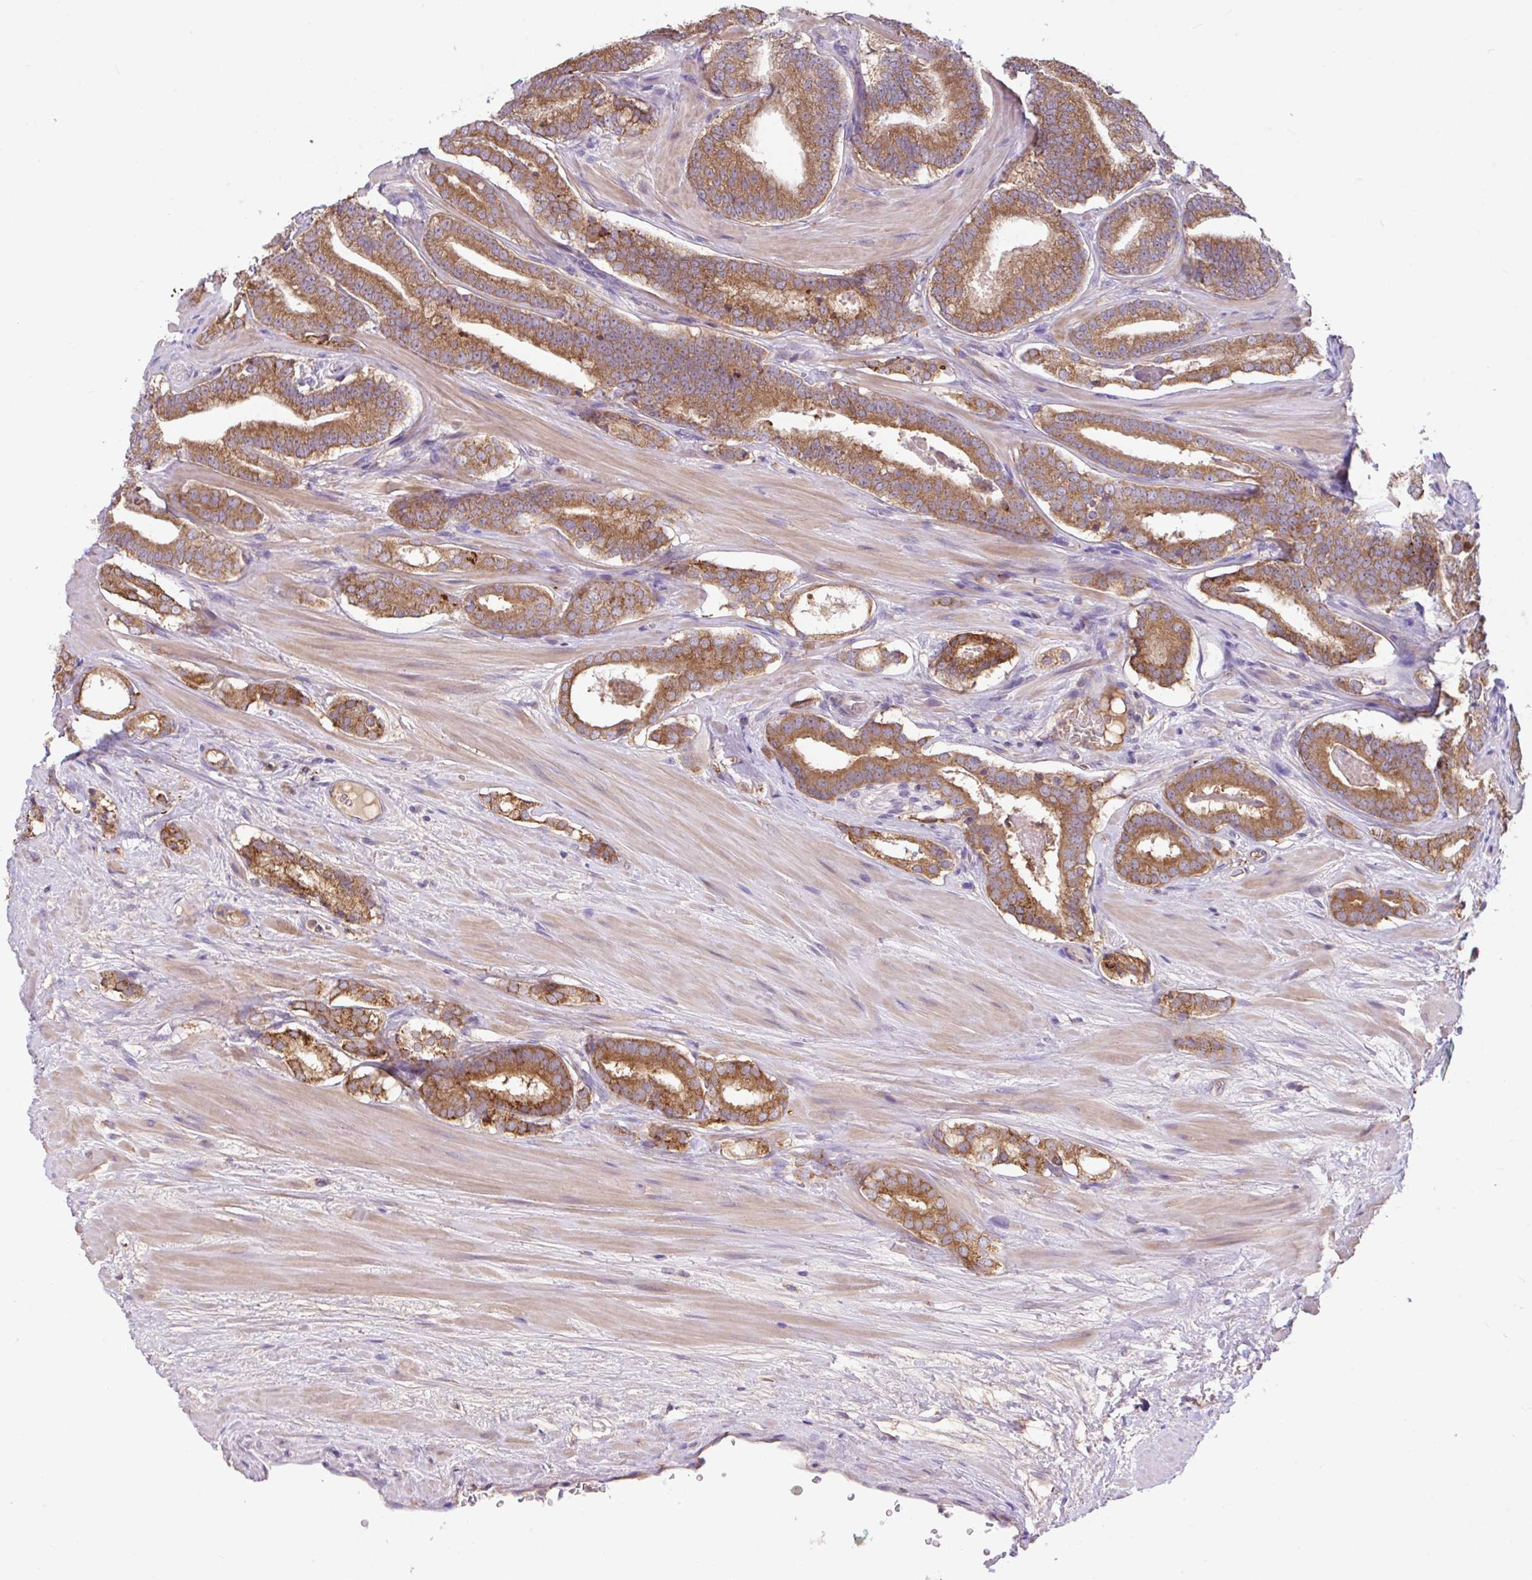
{"staining": {"intensity": "moderate", "quantity": ">75%", "location": "cytoplasmic/membranous"}, "tissue": "prostate cancer", "cell_type": "Tumor cells", "image_type": "cancer", "snomed": [{"axis": "morphology", "description": "Adenocarcinoma, High grade"}, {"axis": "topography", "description": "Prostate"}], "caption": "Prostate cancer stained with DAB (3,3'-diaminobenzidine) immunohistochemistry (IHC) shows medium levels of moderate cytoplasmic/membranous expression in about >75% of tumor cells.", "gene": "RALBP1", "patient": {"sex": "male", "age": 55}}